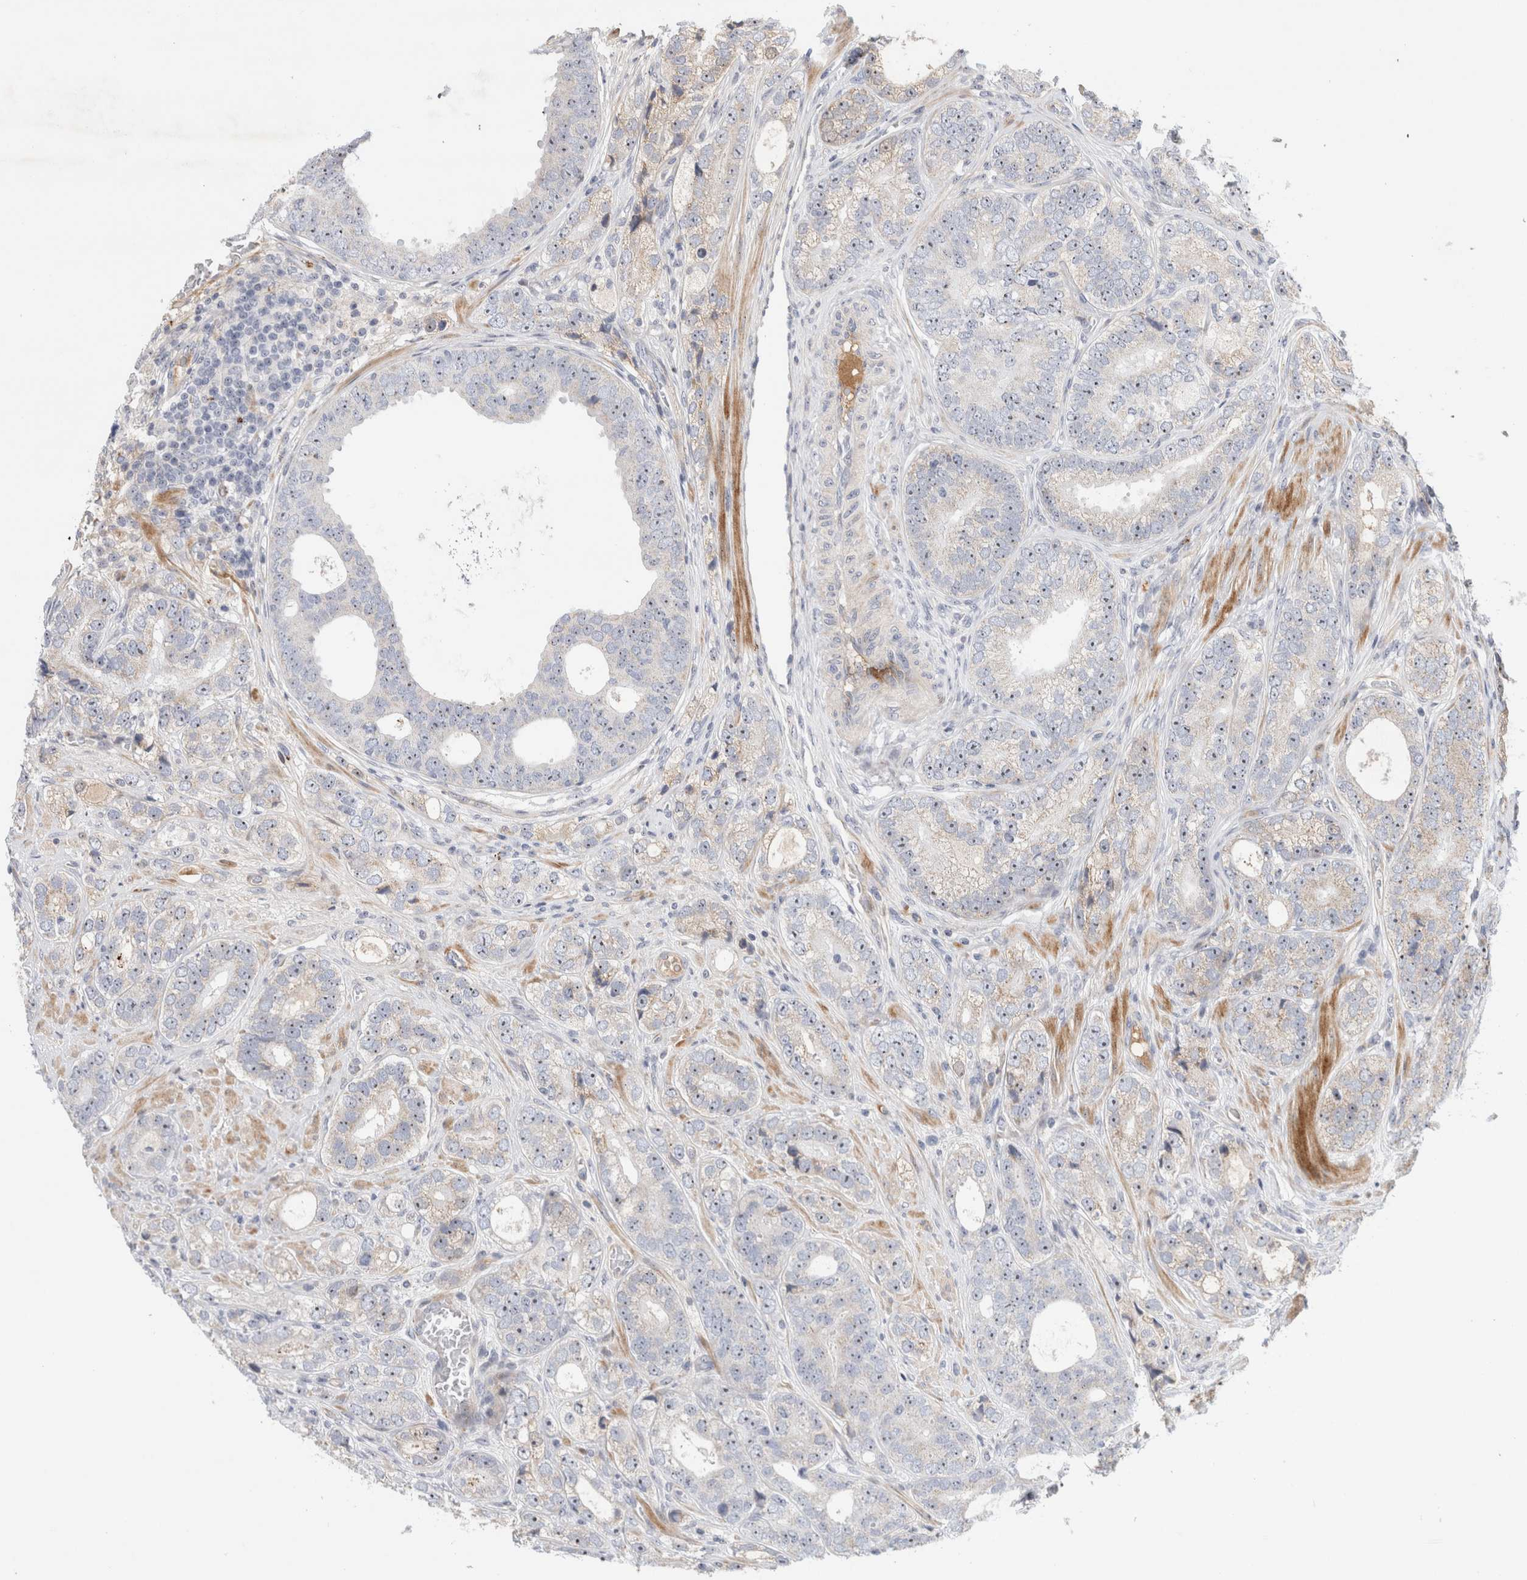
{"staining": {"intensity": "negative", "quantity": "none", "location": "none"}, "tissue": "prostate cancer", "cell_type": "Tumor cells", "image_type": "cancer", "snomed": [{"axis": "morphology", "description": "Adenocarcinoma, High grade"}, {"axis": "topography", "description": "Prostate"}], "caption": "Adenocarcinoma (high-grade) (prostate) stained for a protein using immunohistochemistry (IHC) shows no staining tumor cells.", "gene": "ECHDC2", "patient": {"sex": "male", "age": 56}}